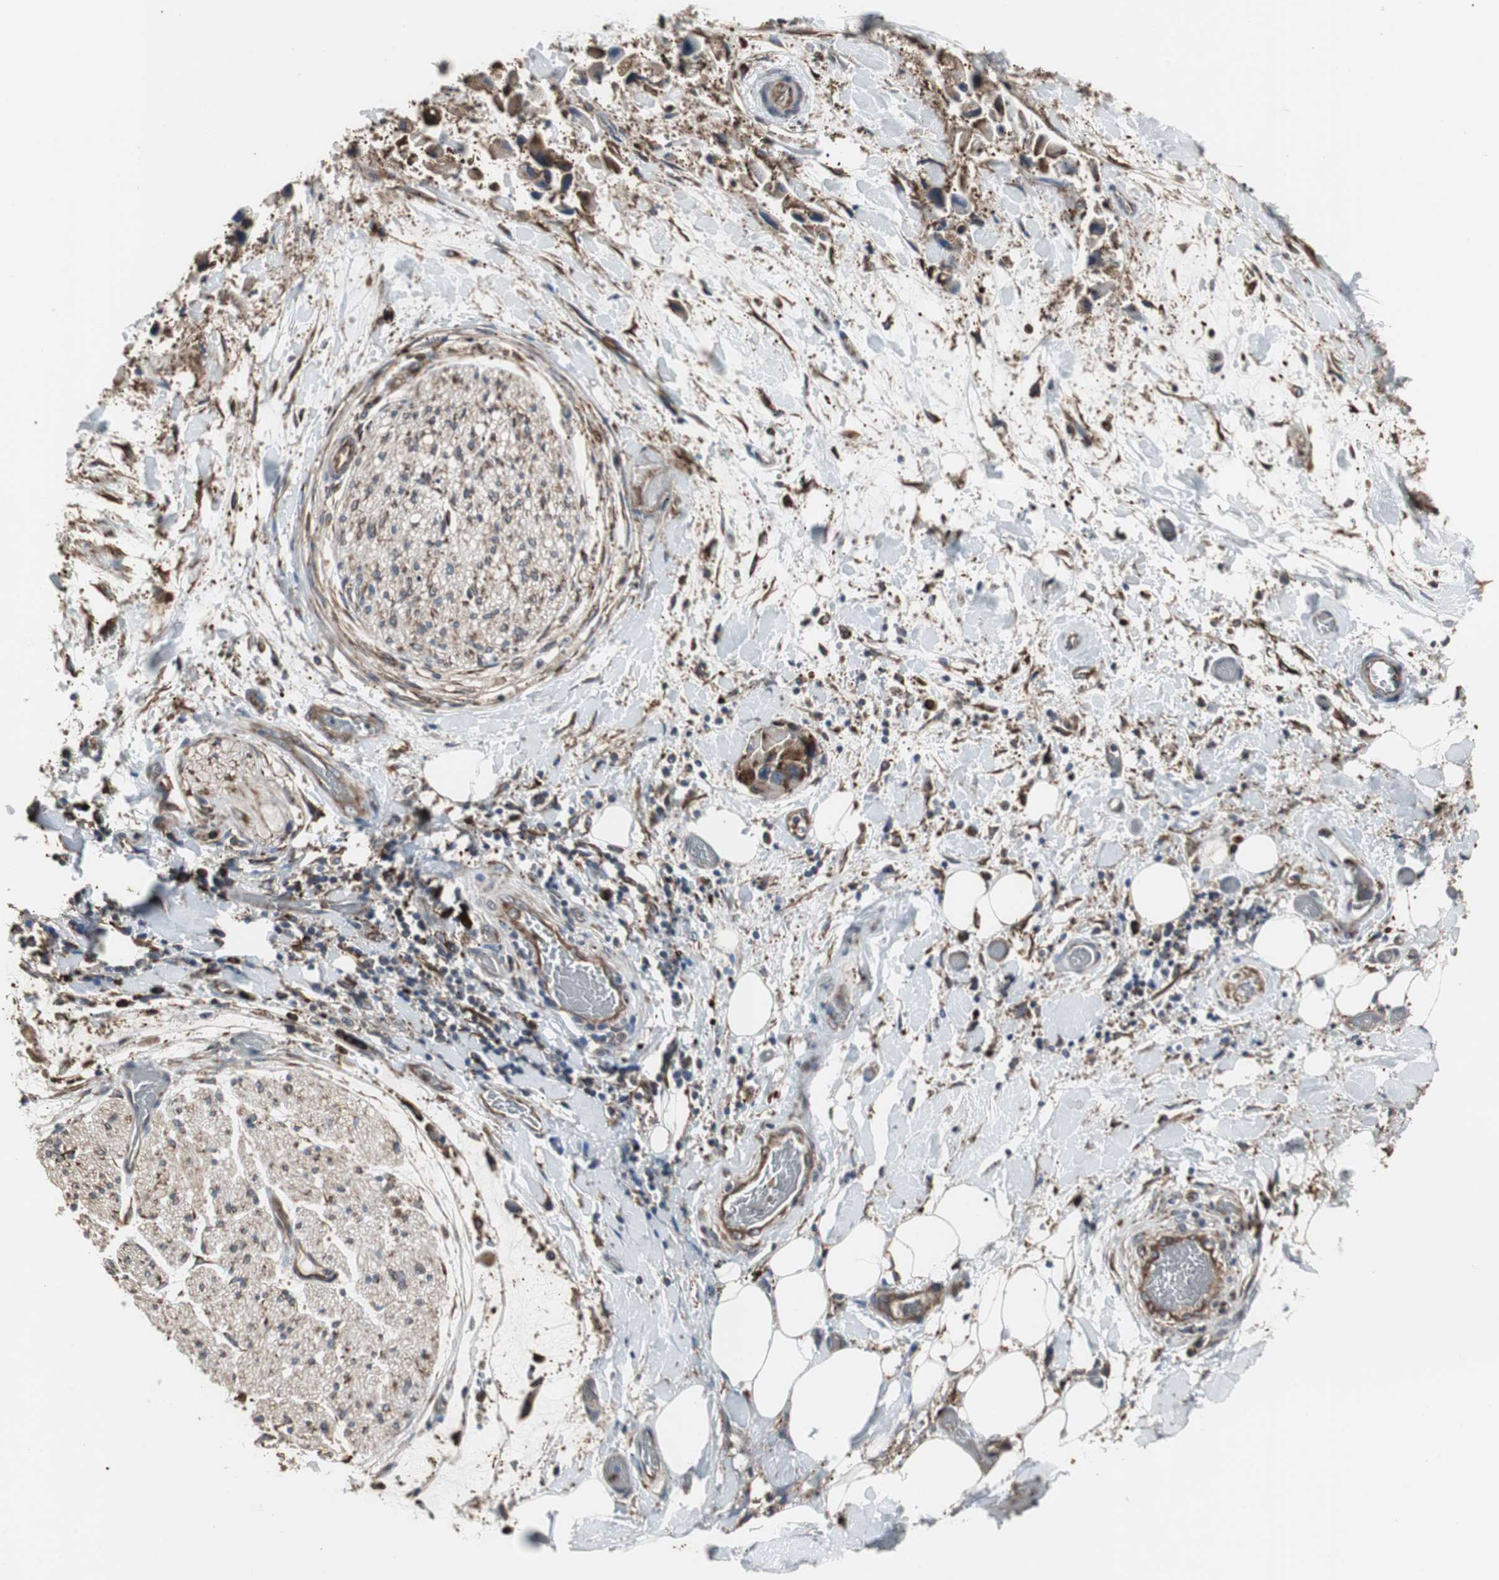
{"staining": {"intensity": "weak", "quantity": ">75%", "location": "cytoplasmic/membranous,nuclear"}, "tissue": "adipose tissue", "cell_type": "Adipocytes", "image_type": "normal", "snomed": [{"axis": "morphology", "description": "Normal tissue, NOS"}, {"axis": "morphology", "description": "Cholangiocarcinoma"}, {"axis": "topography", "description": "Liver"}, {"axis": "topography", "description": "Peripheral nerve tissue"}], "caption": "Immunohistochemistry (IHC) of unremarkable human adipose tissue demonstrates low levels of weak cytoplasmic/membranous,nuclear positivity in approximately >75% of adipocytes.", "gene": "CALU", "patient": {"sex": "male", "age": 50}}